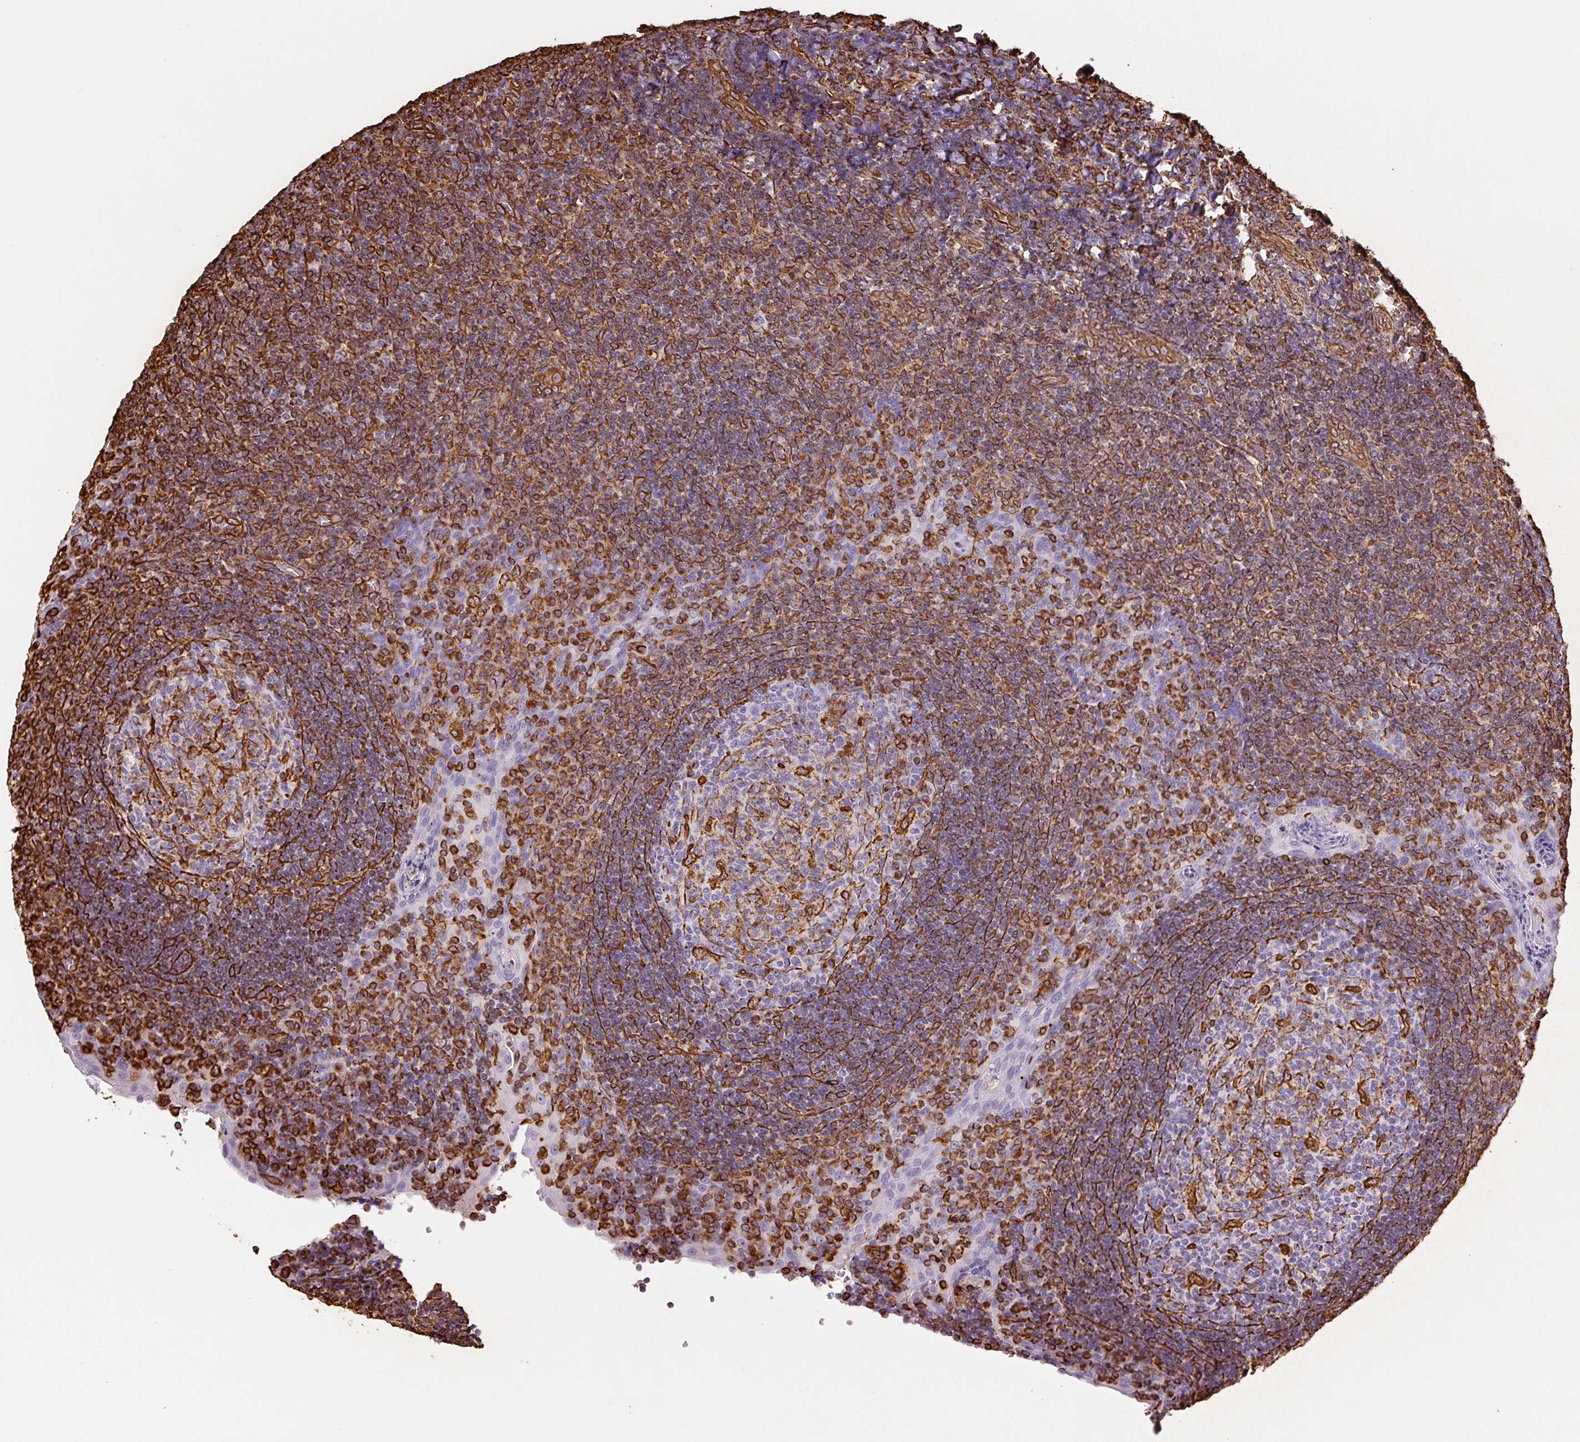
{"staining": {"intensity": "moderate", "quantity": "25%-75%", "location": "cytoplasmic/membranous"}, "tissue": "tonsil", "cell_type": "Germinal center cells", "image_type": "normal", "snomed": [{"axis": "morphology", "description": "Normal tissue, NOS"}, {"axis": "topography", "description": "Tonsil"}], "caption": "Approximately 25%-75% of germinal center cells in unremarkable human tonsil exhibit moderate cytoplasmic/membranous protein staining as visualized by brown immunohistochemical staining.", "gene": "VIM", "patient": {"sex": "male", "age": 17}}